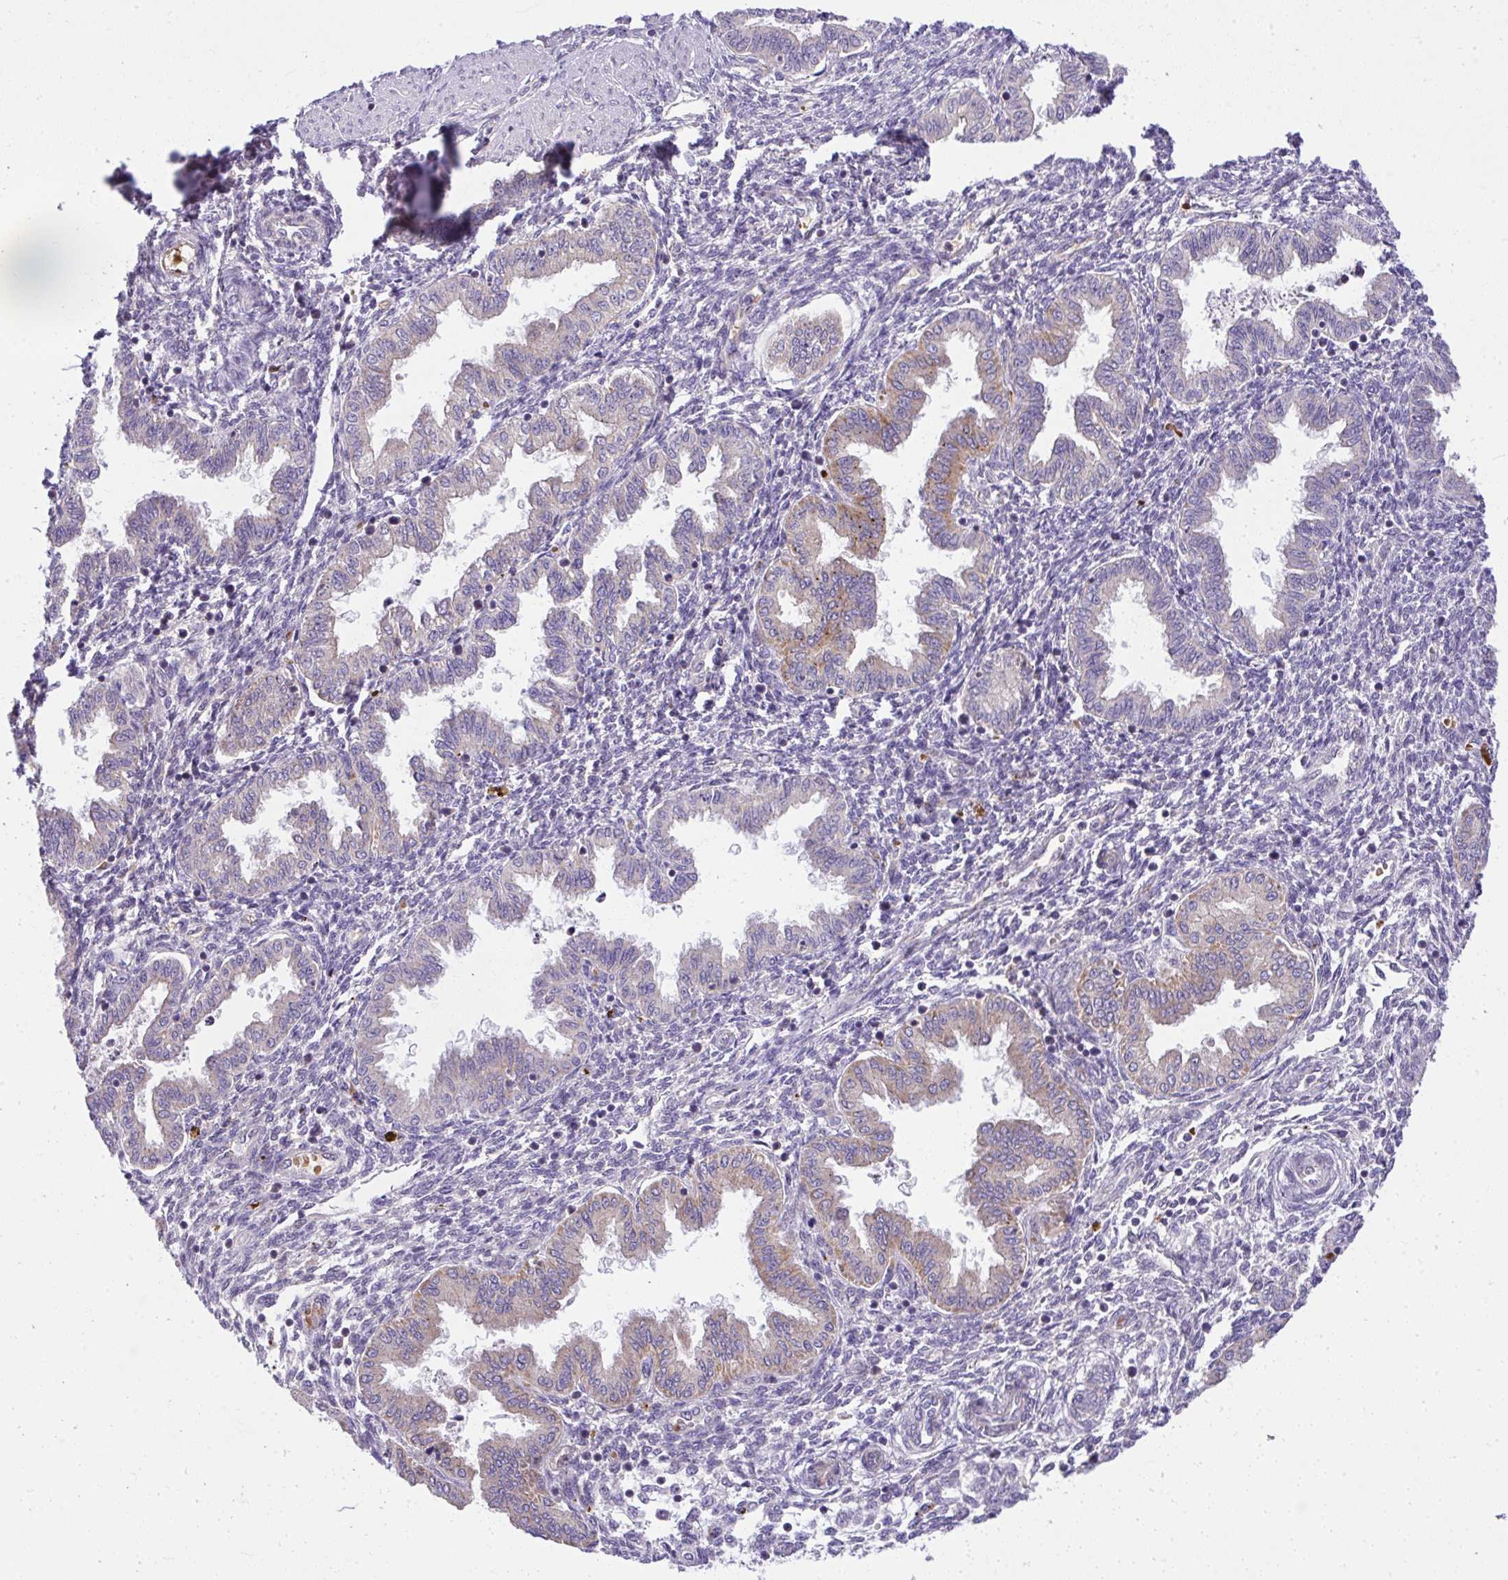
{"staining": {"intensity": "negative", "quantity": "none", "location": "none"}, "tissue": "endometrium", "cell_type": "Cells in endometrial stroma", "image_type": "normal", "snomed": [{"axis": "morphology", "description": "Normal tissue, NOS"}, {"axis": "topography", "description": "Endometrium"}], "caption": "This is an immunohistochemistry image of benign human endometrium. There is no positivity in cells in endometrial stroma.", "gene": "CHIA", "patient": {"sex": "female", "age": 33}}